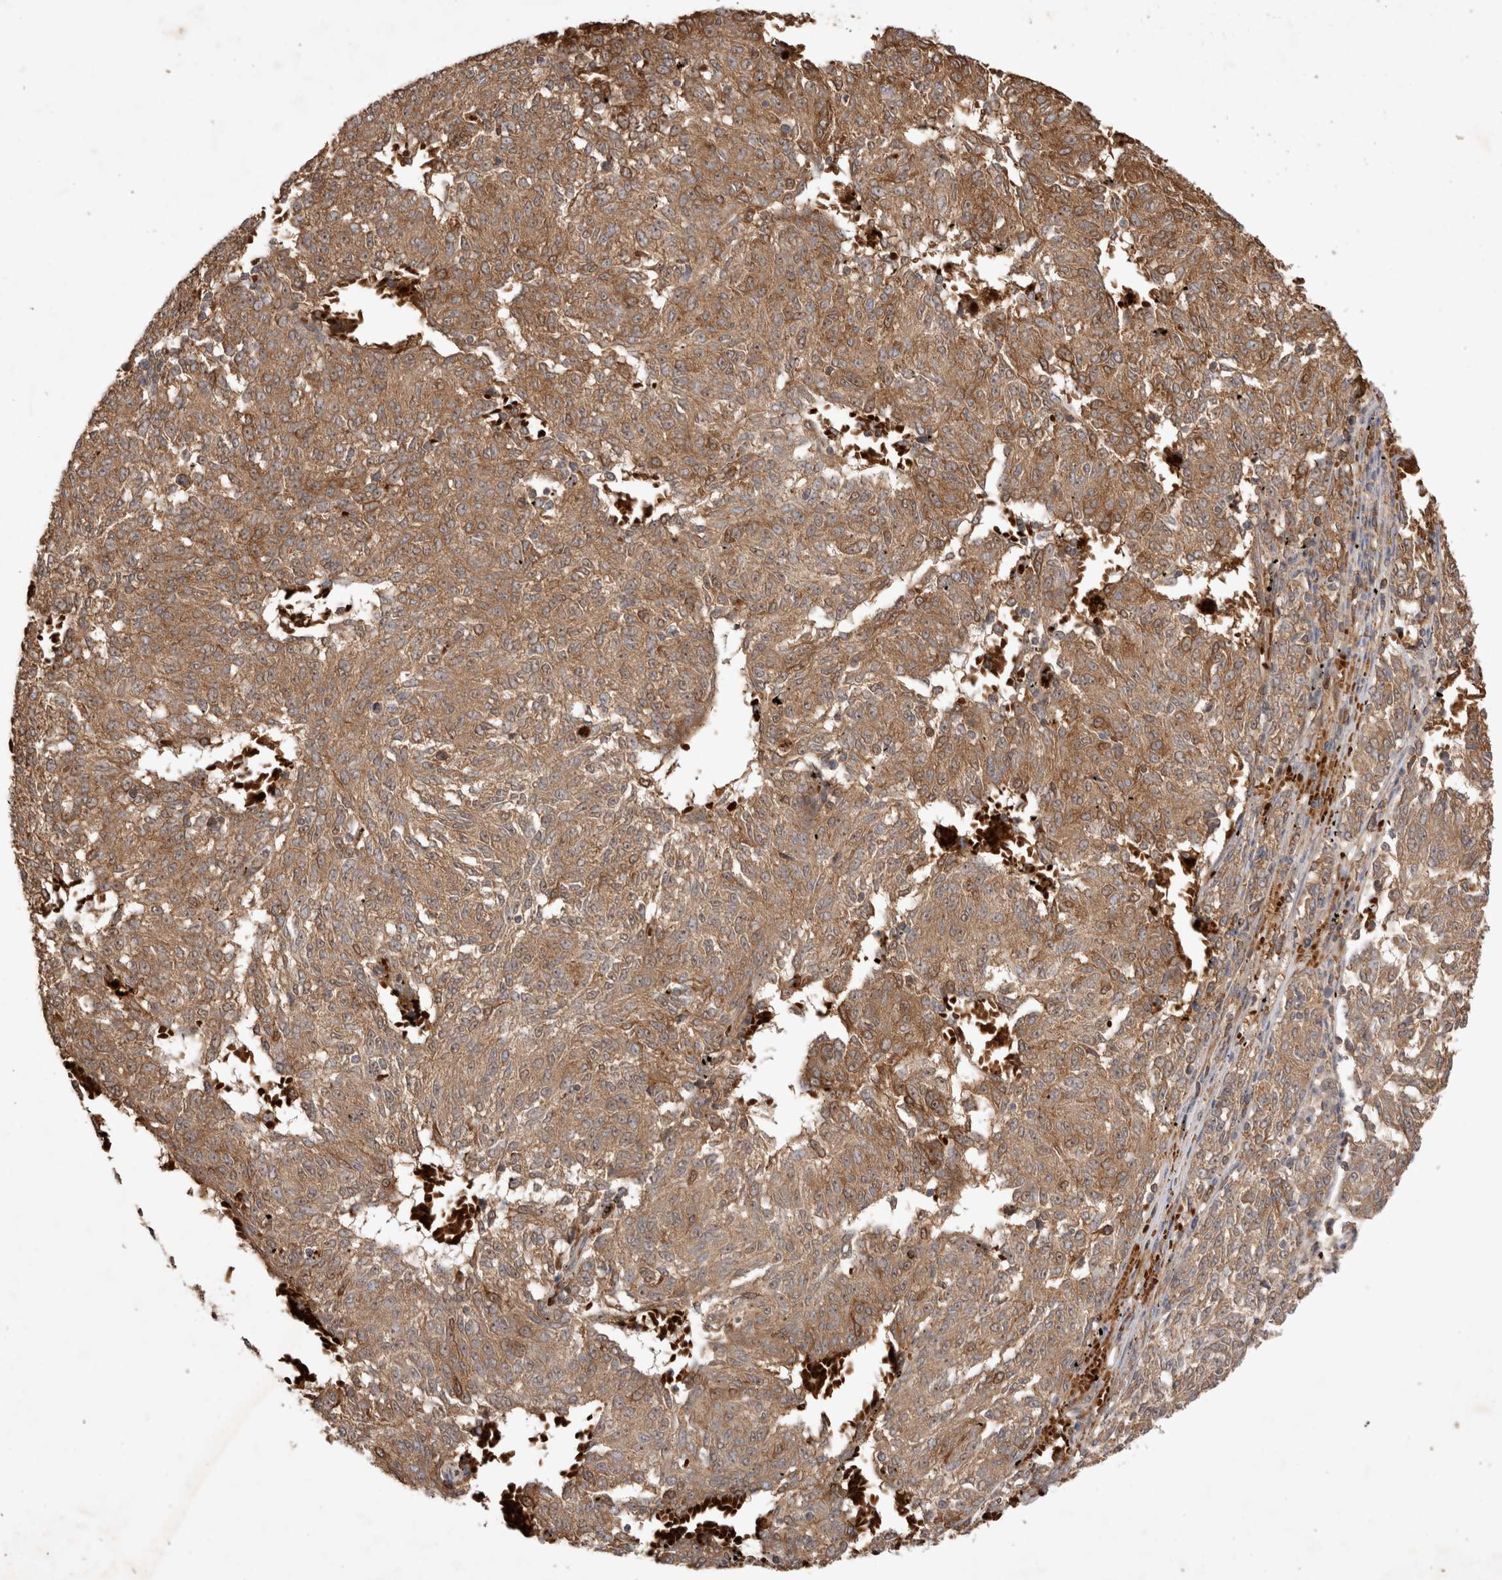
{"staining": {"intensity": "moderate", "quantity": ">75%", "location": "cytoplasmic/membranous"}, "tissue": "melanoma", "cell_type": "Tumor cells", "image_type": "cancer", "snomed": [{"axis": "morphology", "description": "Malignant melanoma, NOS"}, {"axis": "topography", "description": "Skin"}], "caption": "Malignant melanoma was stained to show a protein in brown. There is medium levels of moderate cytoplasmic/membranous positivity in approximately >75% of tumor cells.", "gene": "FAM221A", "patient": {"sex": "female", "age": 72}}